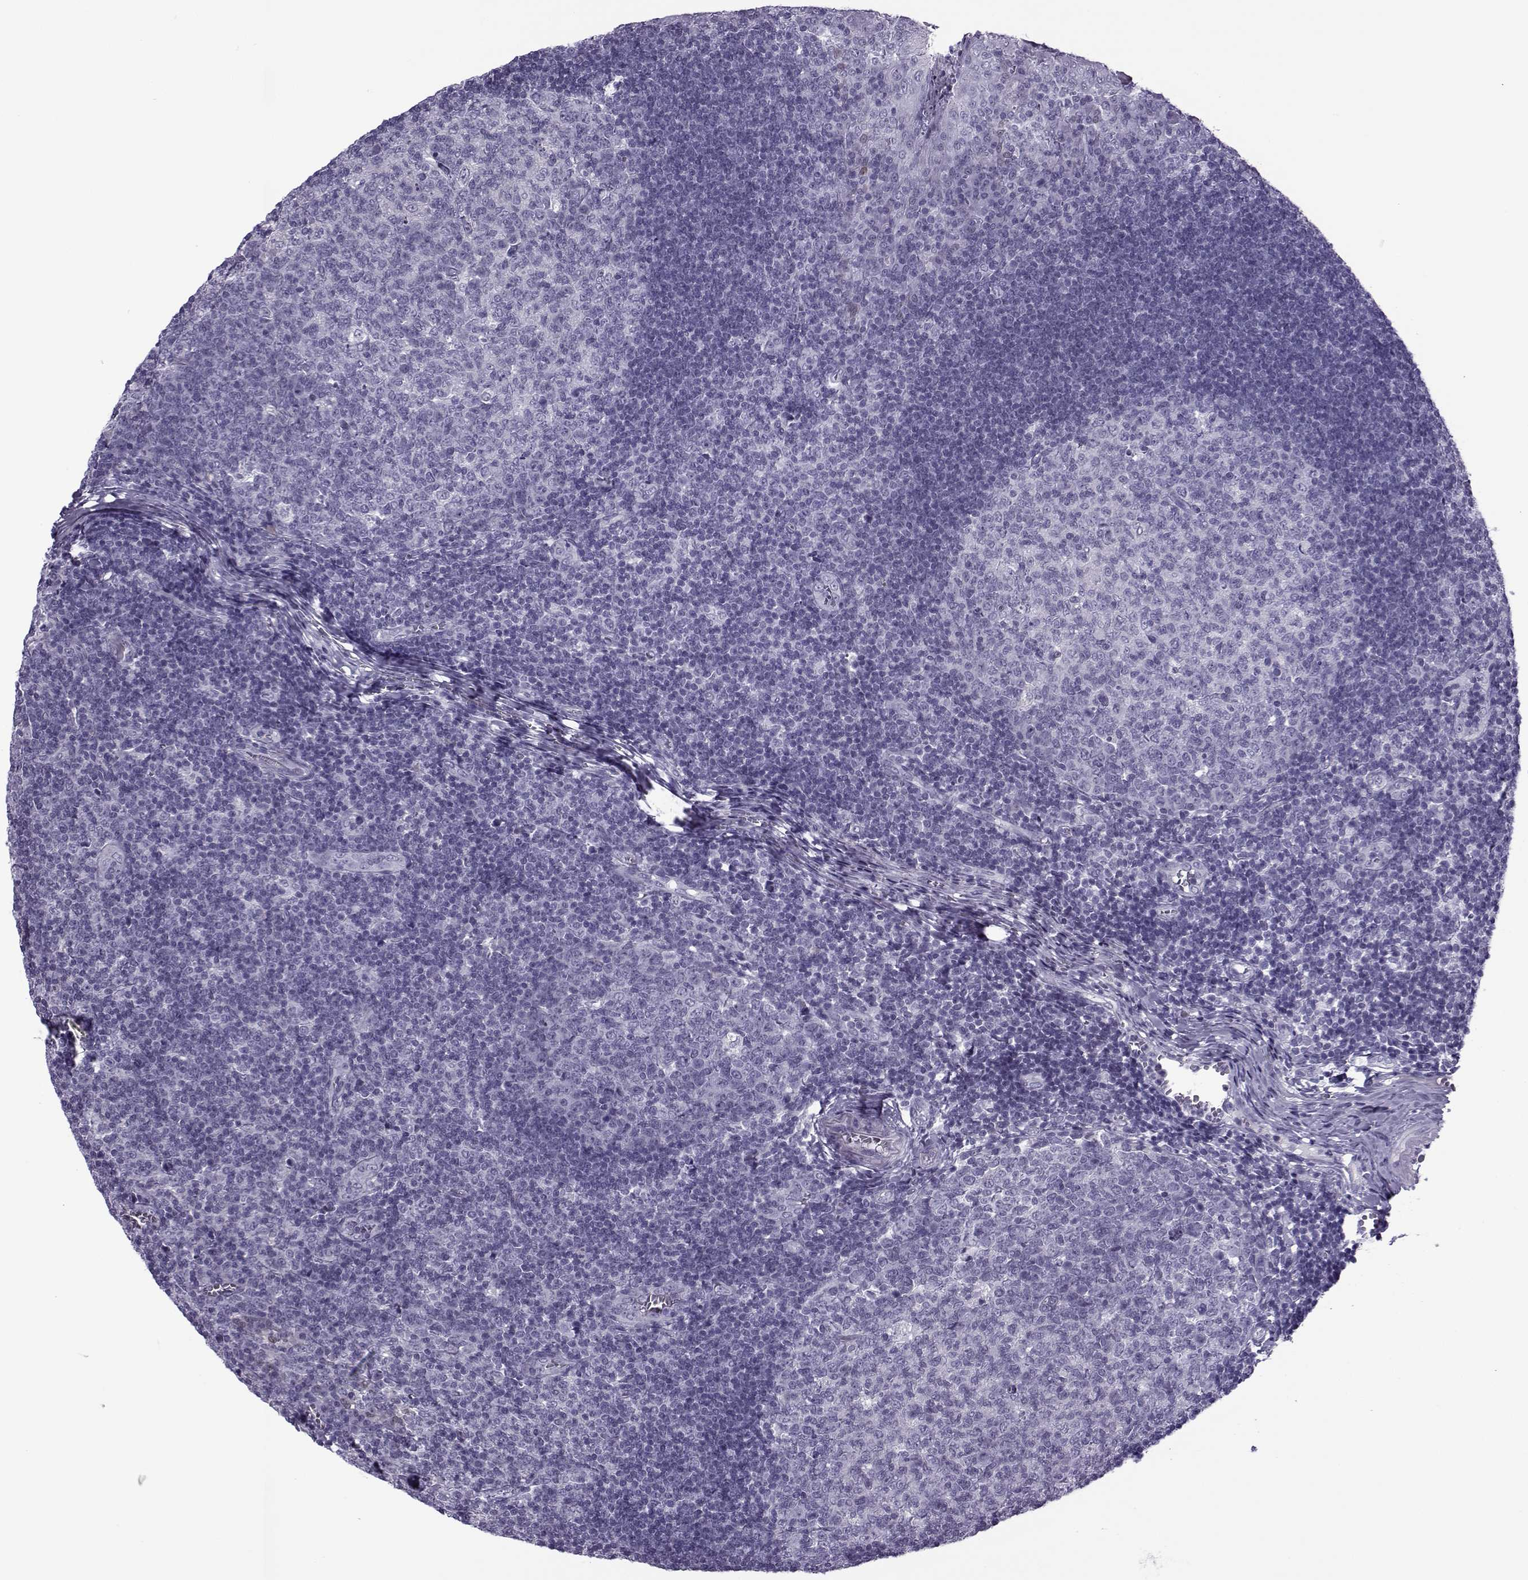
{"staining": {"intensity": "negative", "quantity": "none", "location": "none"}, "tissue": "tonsil", "cell_type": "Germinal center cells", "image_type": "normal", "snomed": [{"axis": "morphology", "description": "Normal tissue, NOS"}, {"axis": "topography", "description": "Tonsil"}], "caption": "This is a micrograph of immunohistochemistry (IHC) staining of benign tonsil, which shows no positivity in germinal center cells. (Brightfield microscopy of DAB (3,3'-diaminobenzidine) immunohistochemistry at high magnification).", "gene": "OIP5", "patient": {"sex": "female", "age": 13}}